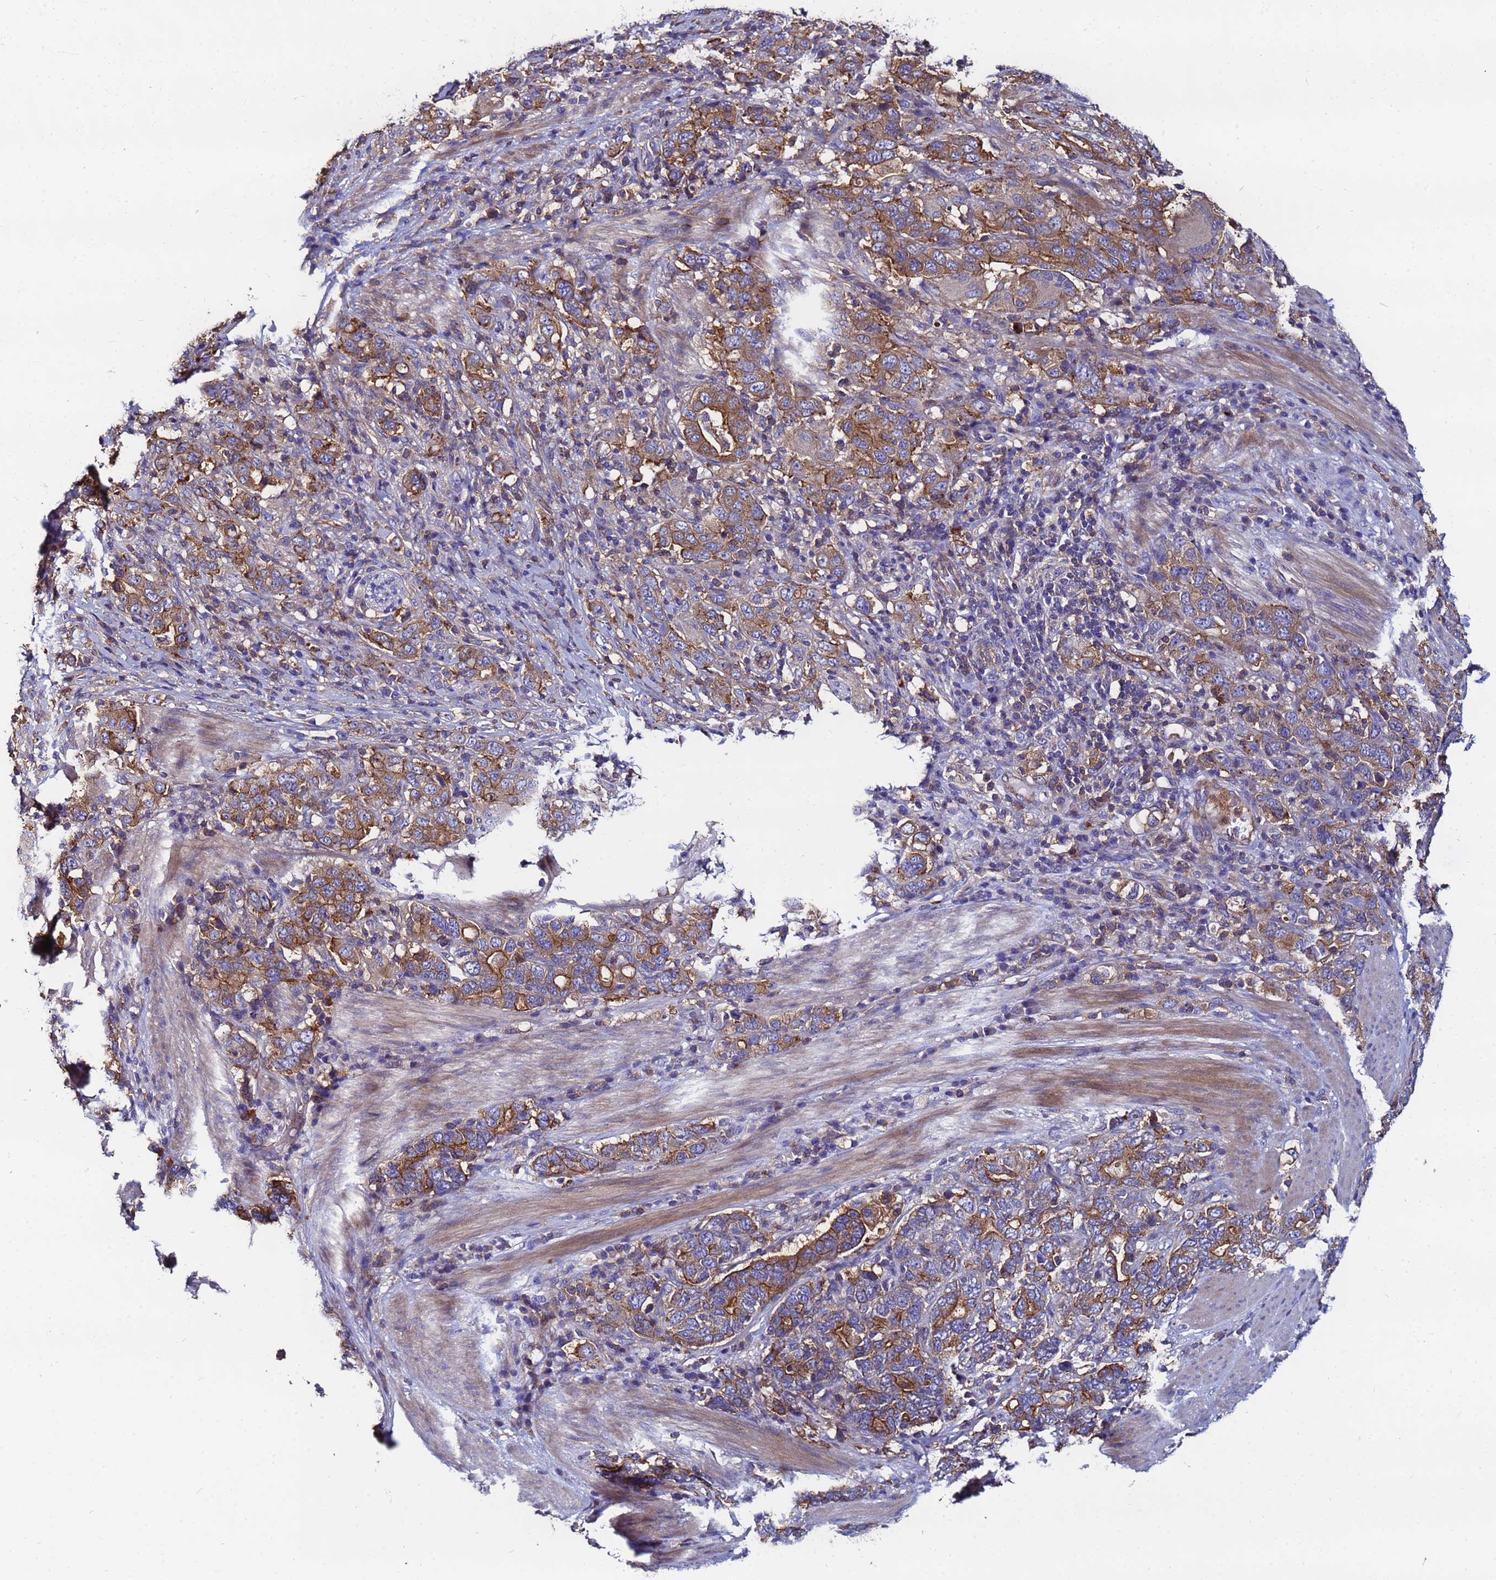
{"staining": {"intensity": "moderate", "quantity": ">75%", "location": "cytoplasmic/membranous"}, "tissue": "stomach cancer", "cell_type": "Tumor cells", "image_type": "cancer", "snomed": [{"axis": "morphology", "description": "Adenocarcinoma, NOS"}, {"axis": "topography", "description": "Stomach, upper"}, {"axis": "topography", "description": "Stomach"}], "caption": "Moderate cytoplasmic/membranous staining for a protein is appreciated in about >75% of tumor cells of stomach adenocarcinoma using IHC.", "gene": "POTEE", "patient": {"sex": "male", "age": 62}}